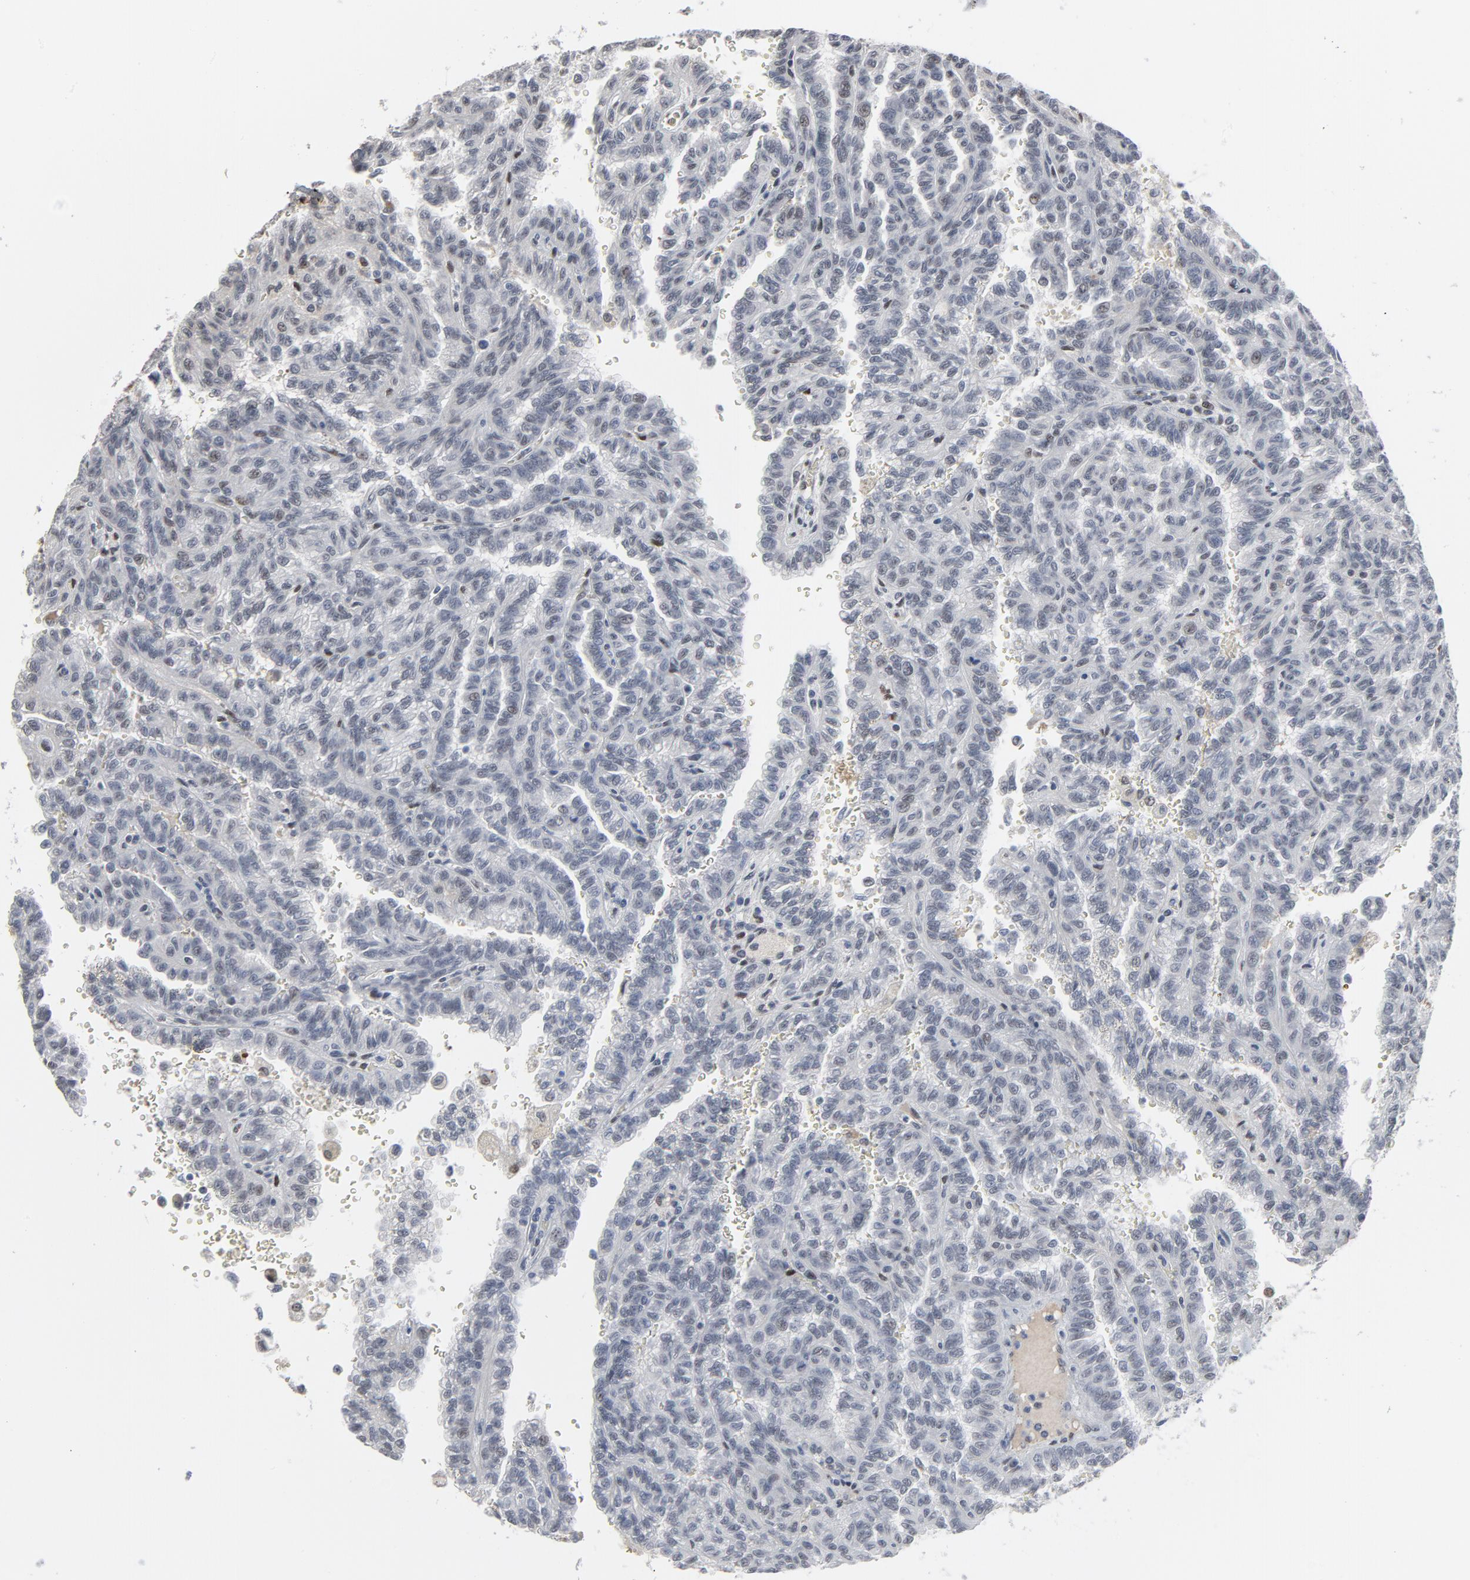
{"staining": {"intensity": "negative", "quantity": "none", "location": "none"}, "tissue": "renal cancer", "cell_type": "Tumor cells", "image_type": "cancer", "snomed": [{"axis": "morphology", "description": "Inflammation, NOS"}, {"axis": "morphology", "description": "Adenocarcinoma, NOS"}, {"axis": "topography", "description": "Kidney"}], "caption": "The histopathology image demonstrates no staining of tumor cells in renal cancer (adenocarcinoma). (Brightfield microscopy of DAB (3,3'-diaminobenzidine) immunohistochemistry (IHC) at high magnification).", "gene": "ATF7", "patient": {"sex": "male", "age": 68}}